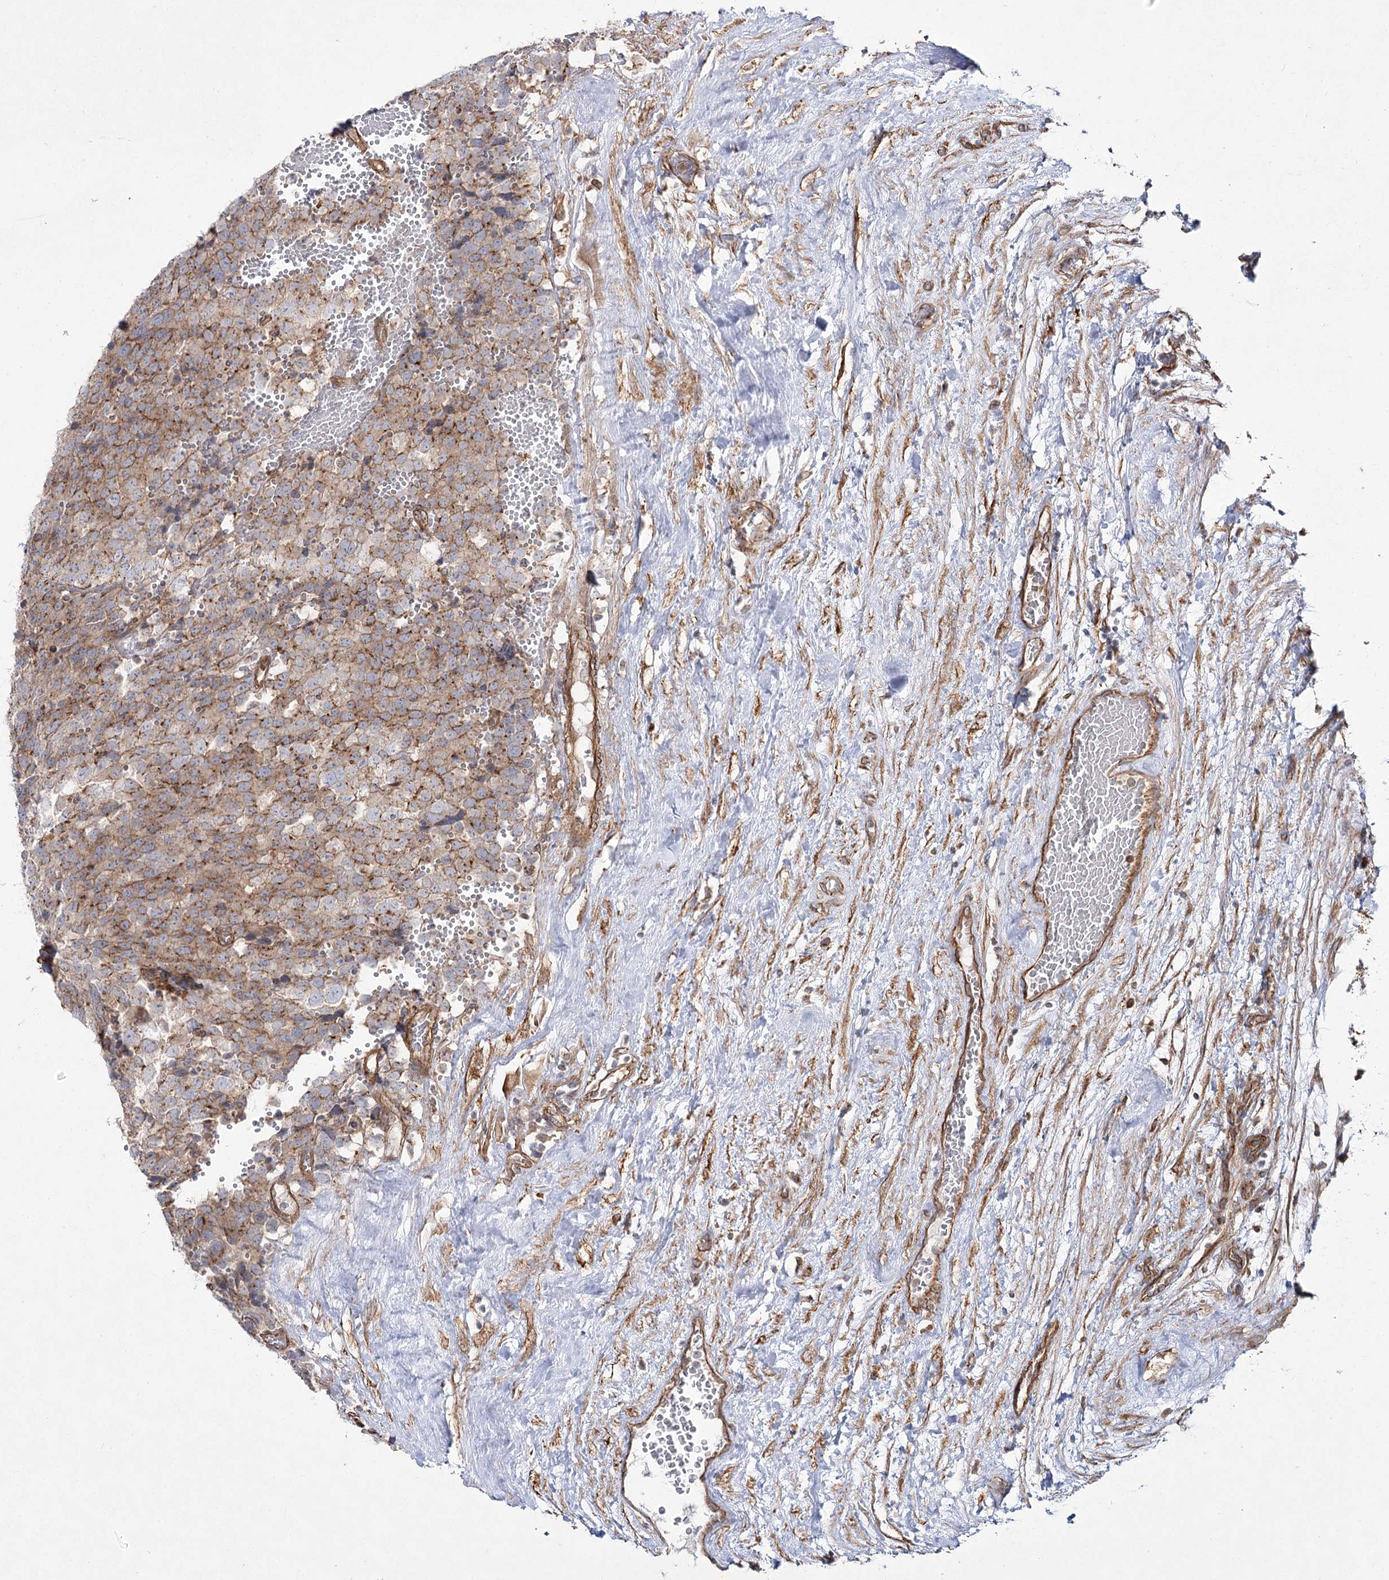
{"staining": {"intensity": "moderate", "quantity": ">75%", "location": "cytoplasmic/membranous"}, "tissue": "testis cancer", "cell_type": "Tumor cells", "image_type": "cancer", "snomed": [{"axis": "morphology", "description": "Seminoma, NOS"}, {"axis": "topography", "description": "Testis"}], "caption": "The image shows staining of testis cancer (seminoma), revealing moderate cytoplasmic/membranous protein positivity (brown color) within tumor cells.", "gene": "SH3BP5L", "patient": {"sex": "male", "age": 71}}